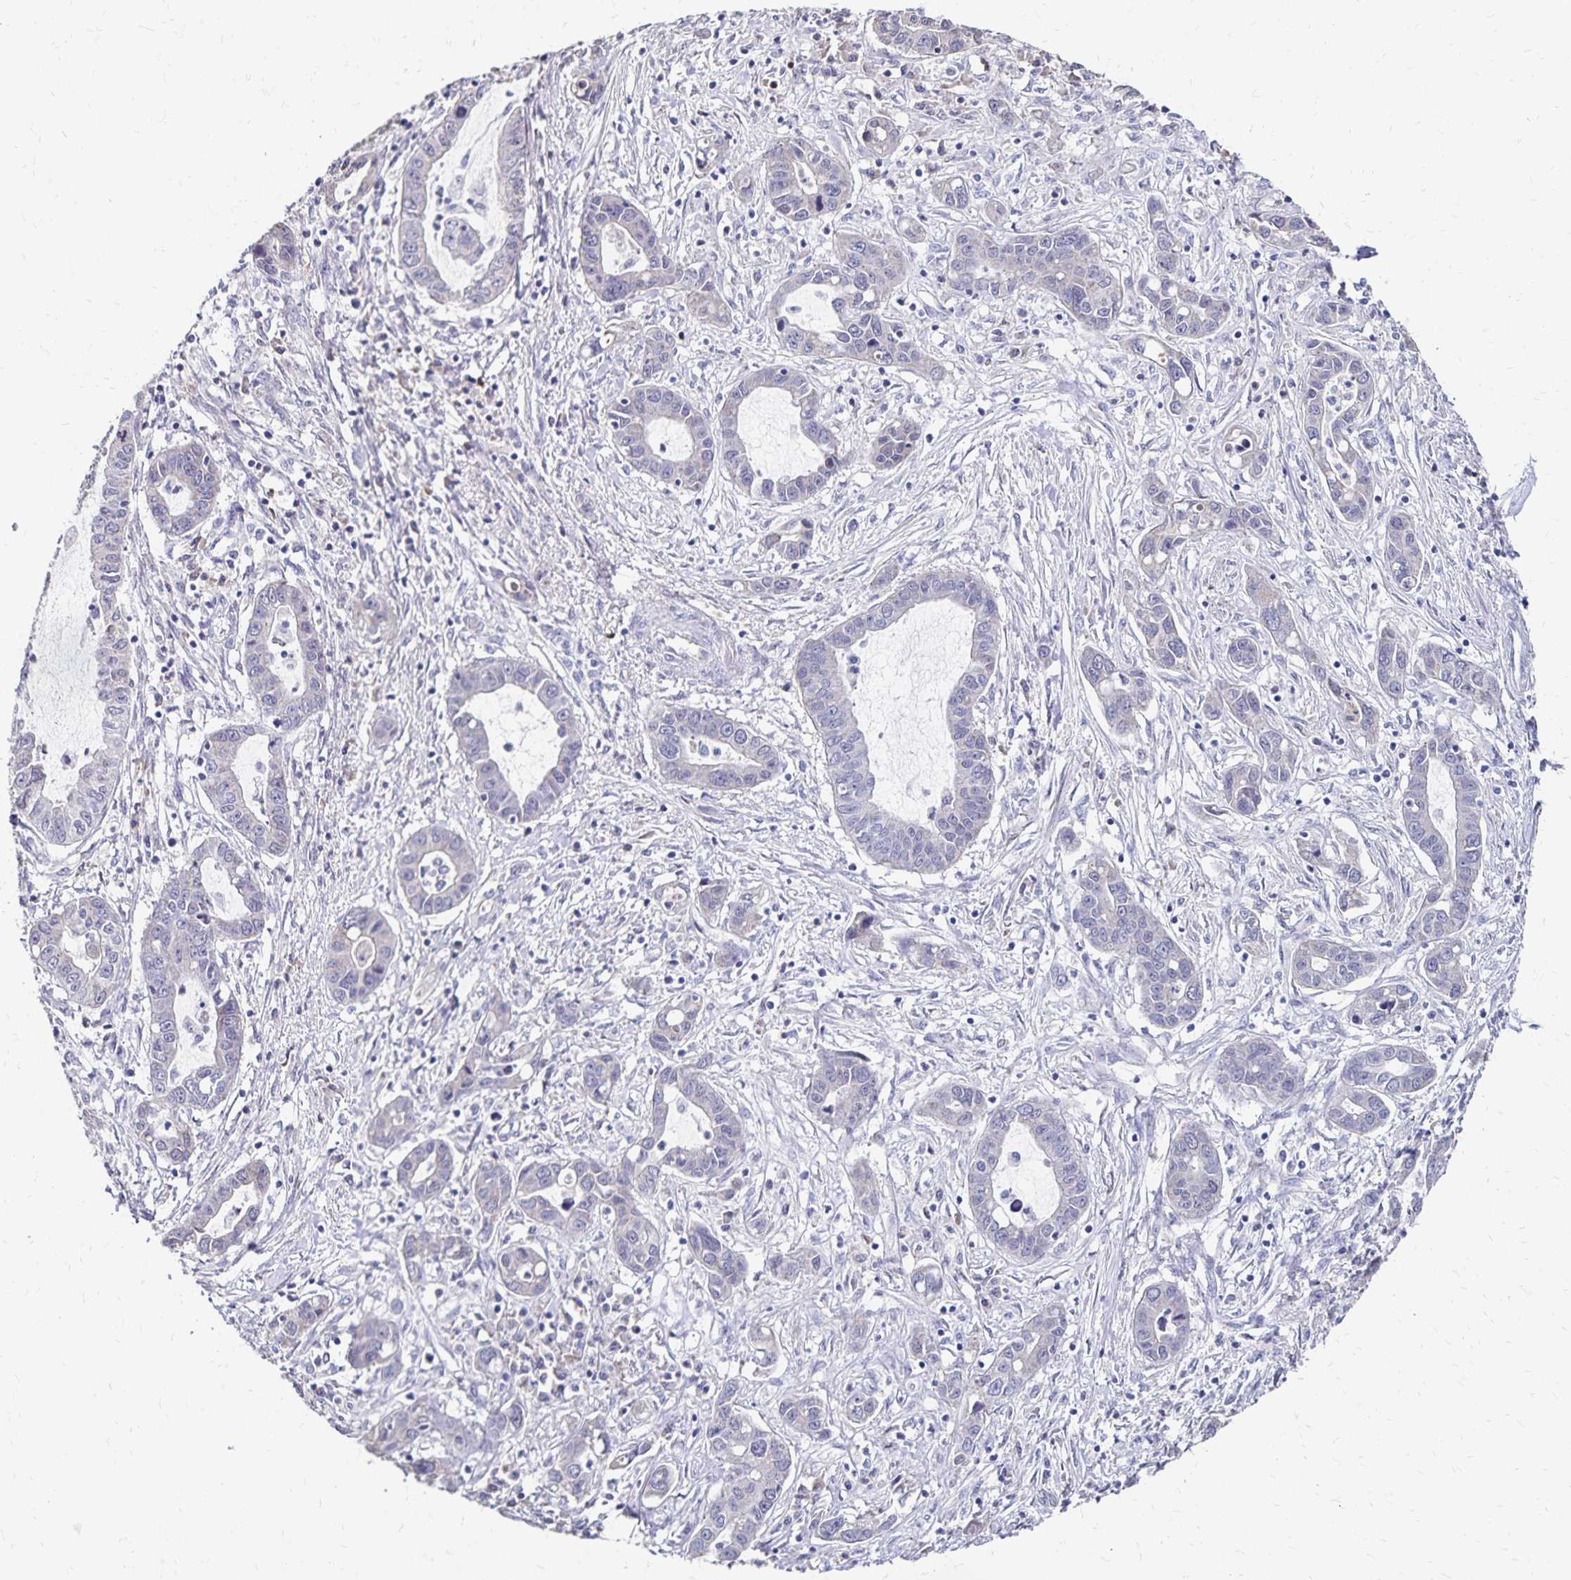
{"staining": {"intensity": "negative", "quantity": "none", "location": "none"}, "tissue": "liver cancer", "cell_type": "Tumor cells", "image_type": "cancer", "snomed": [{"axis": "morphology", "description": "Cholangiocarcinoma"}, {"axis": "topography", "description": "Liver"}], "caption": "Tumor cells show no significant positivity in liver cholangiocarcinoma.", "gene": "PAX5", "patient": {"sex": "male", "age": 58}}